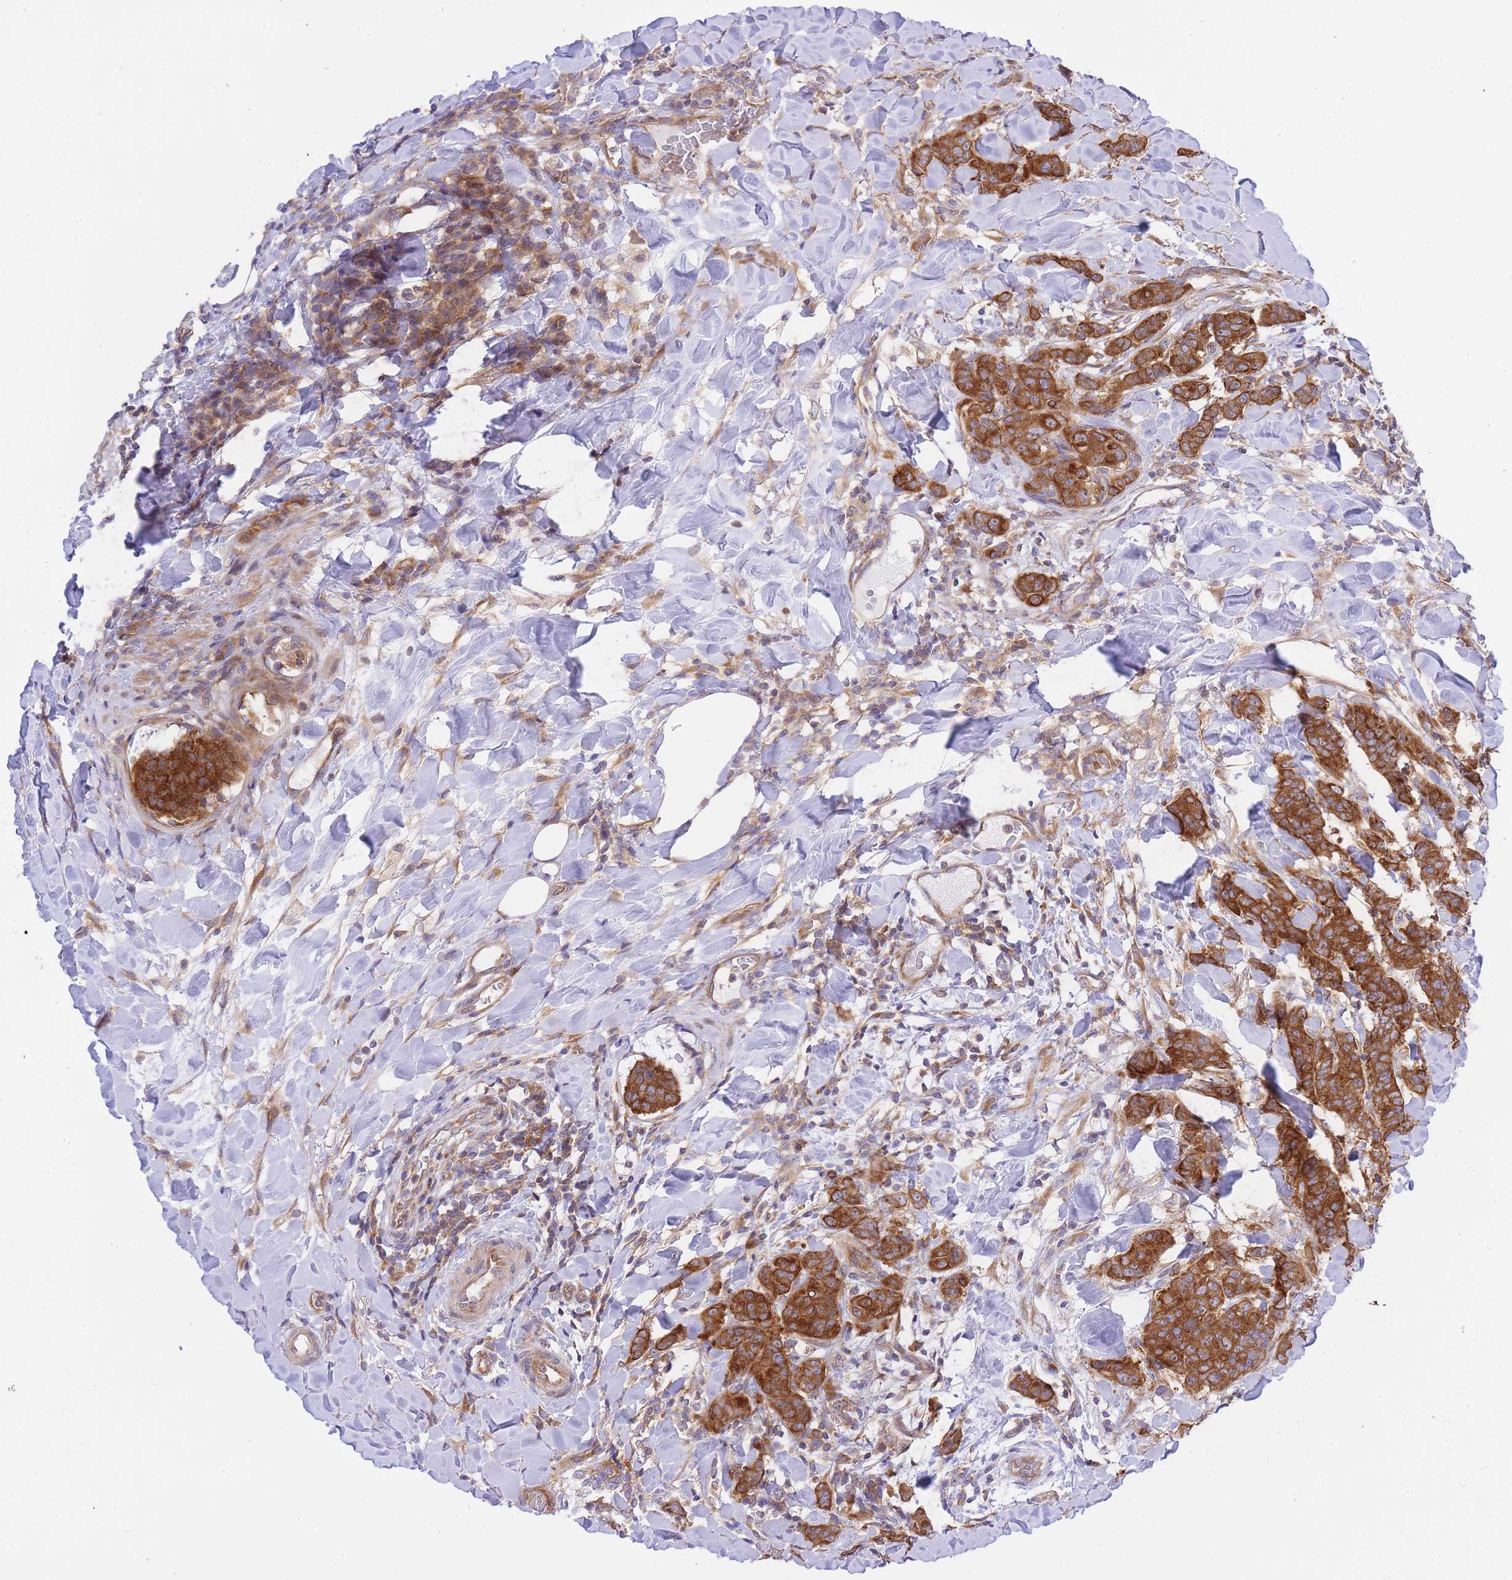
{"staining": {"intensity": "strong", "quantity": ">75%", "location": "cytoplasmic/membranous"}, "tissue": "breast cancer", "cell_type": "Tumor cells", "image_type": "cancer", "snomed": [{"axis": "morphology", "description": "Duct carcinoma"}, {"axis": "topography", "description": "Breast"}], "caption": "Immunohistochemistry (DAB (3,3'-diaminobenzidine)) staining of human breast invasive ductal carcinoma displays strong cytoplasmic/membranous protein expression in about >75% of tumor cells. (DAB IHC with brightfield microscopy, high magnification).", "gene": "EIF2B2", "patient": {"sex": "female", "age": 40}}